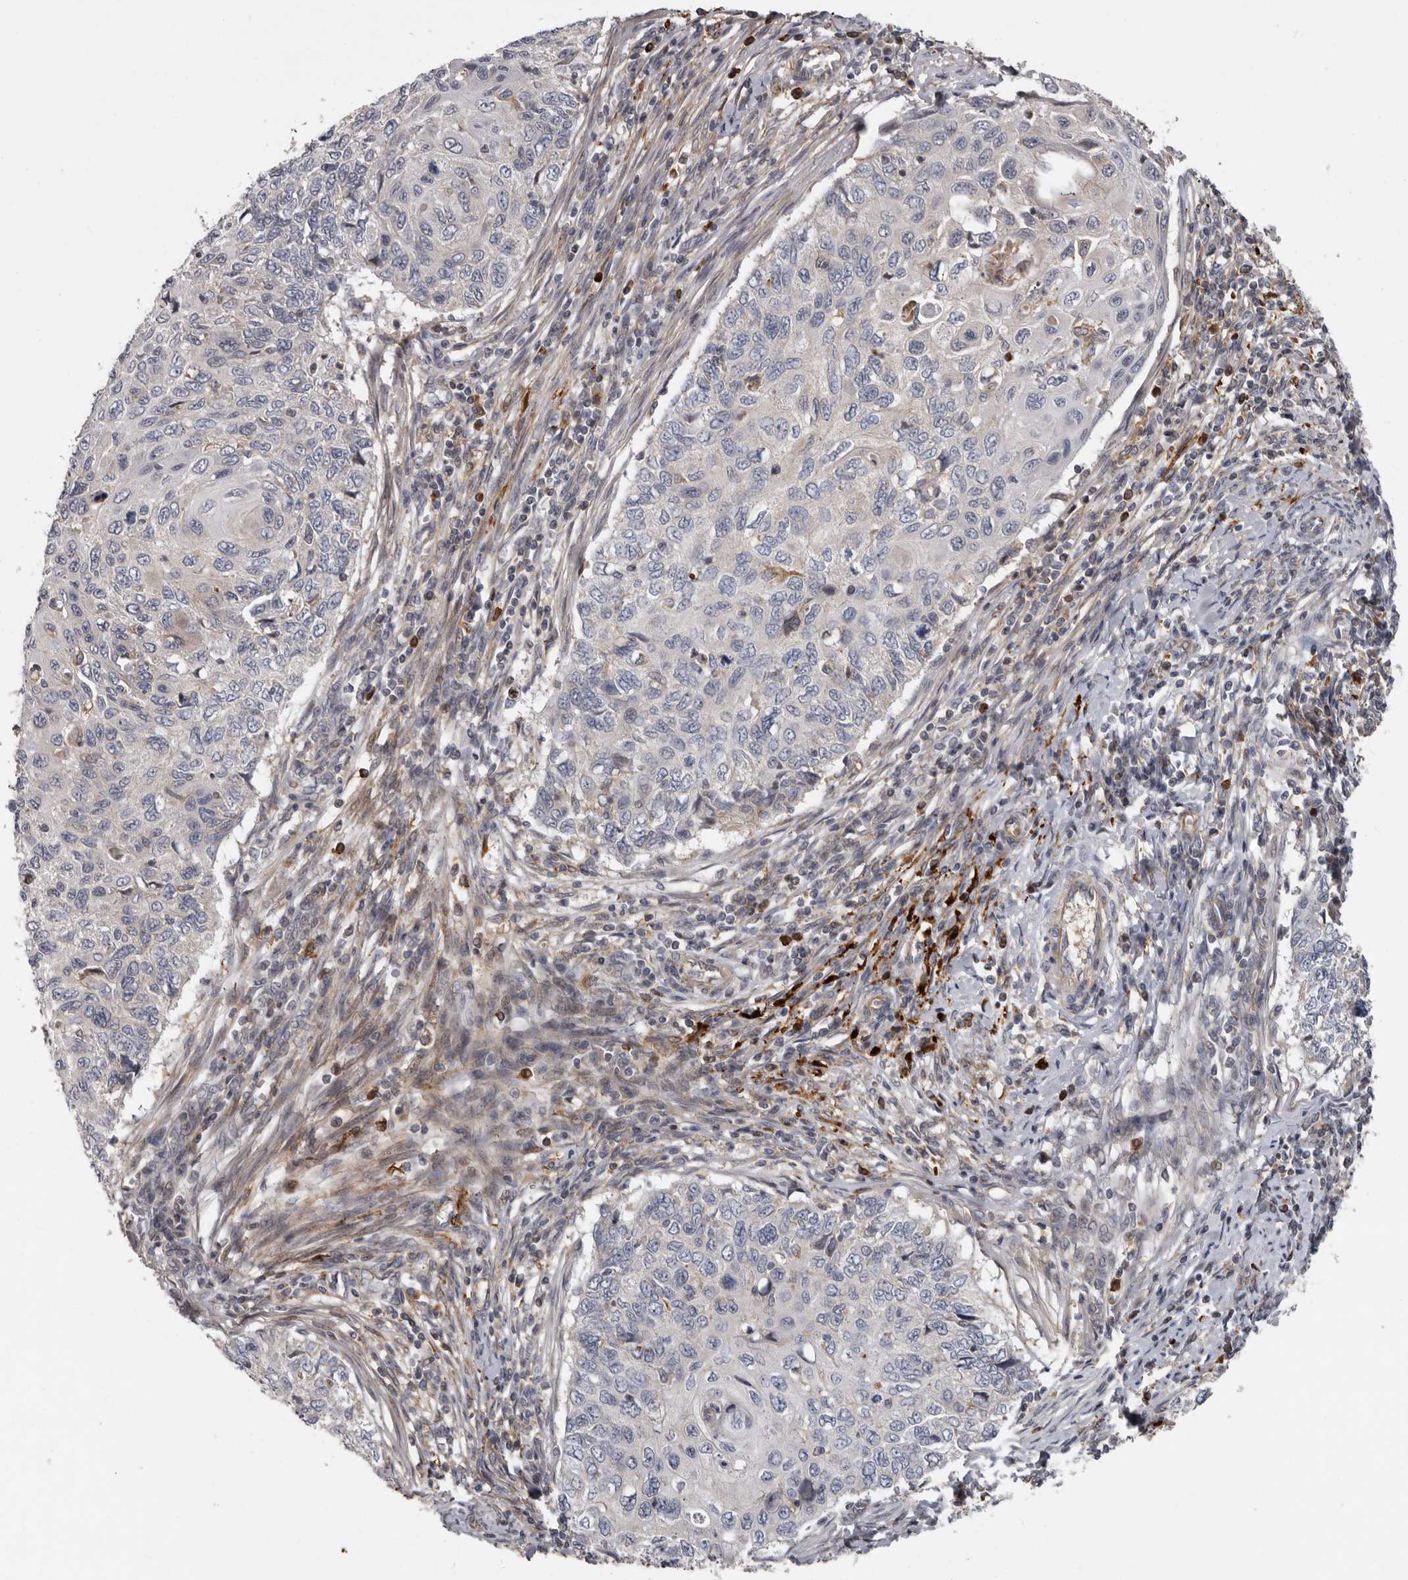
{"staining": {"intensity": "negative", "quantity": "none", "location": "none"}, "tissue": "cervical cancer", "cell_type": "Tumor cells", "image_type": "cancer", "snomed": [{"axis": "morphology", "description": "Squamous cell carcinoma, NOS"}, {"axis": "topography", "description": "Cervix"}], "caption": "Squamous cell carcinoma (cervical) was stained to show a protein in brown. There is no significant expression in tumor cells.", "gene": "FGFR4", "patient": {"sex": "female", "age": 70}}